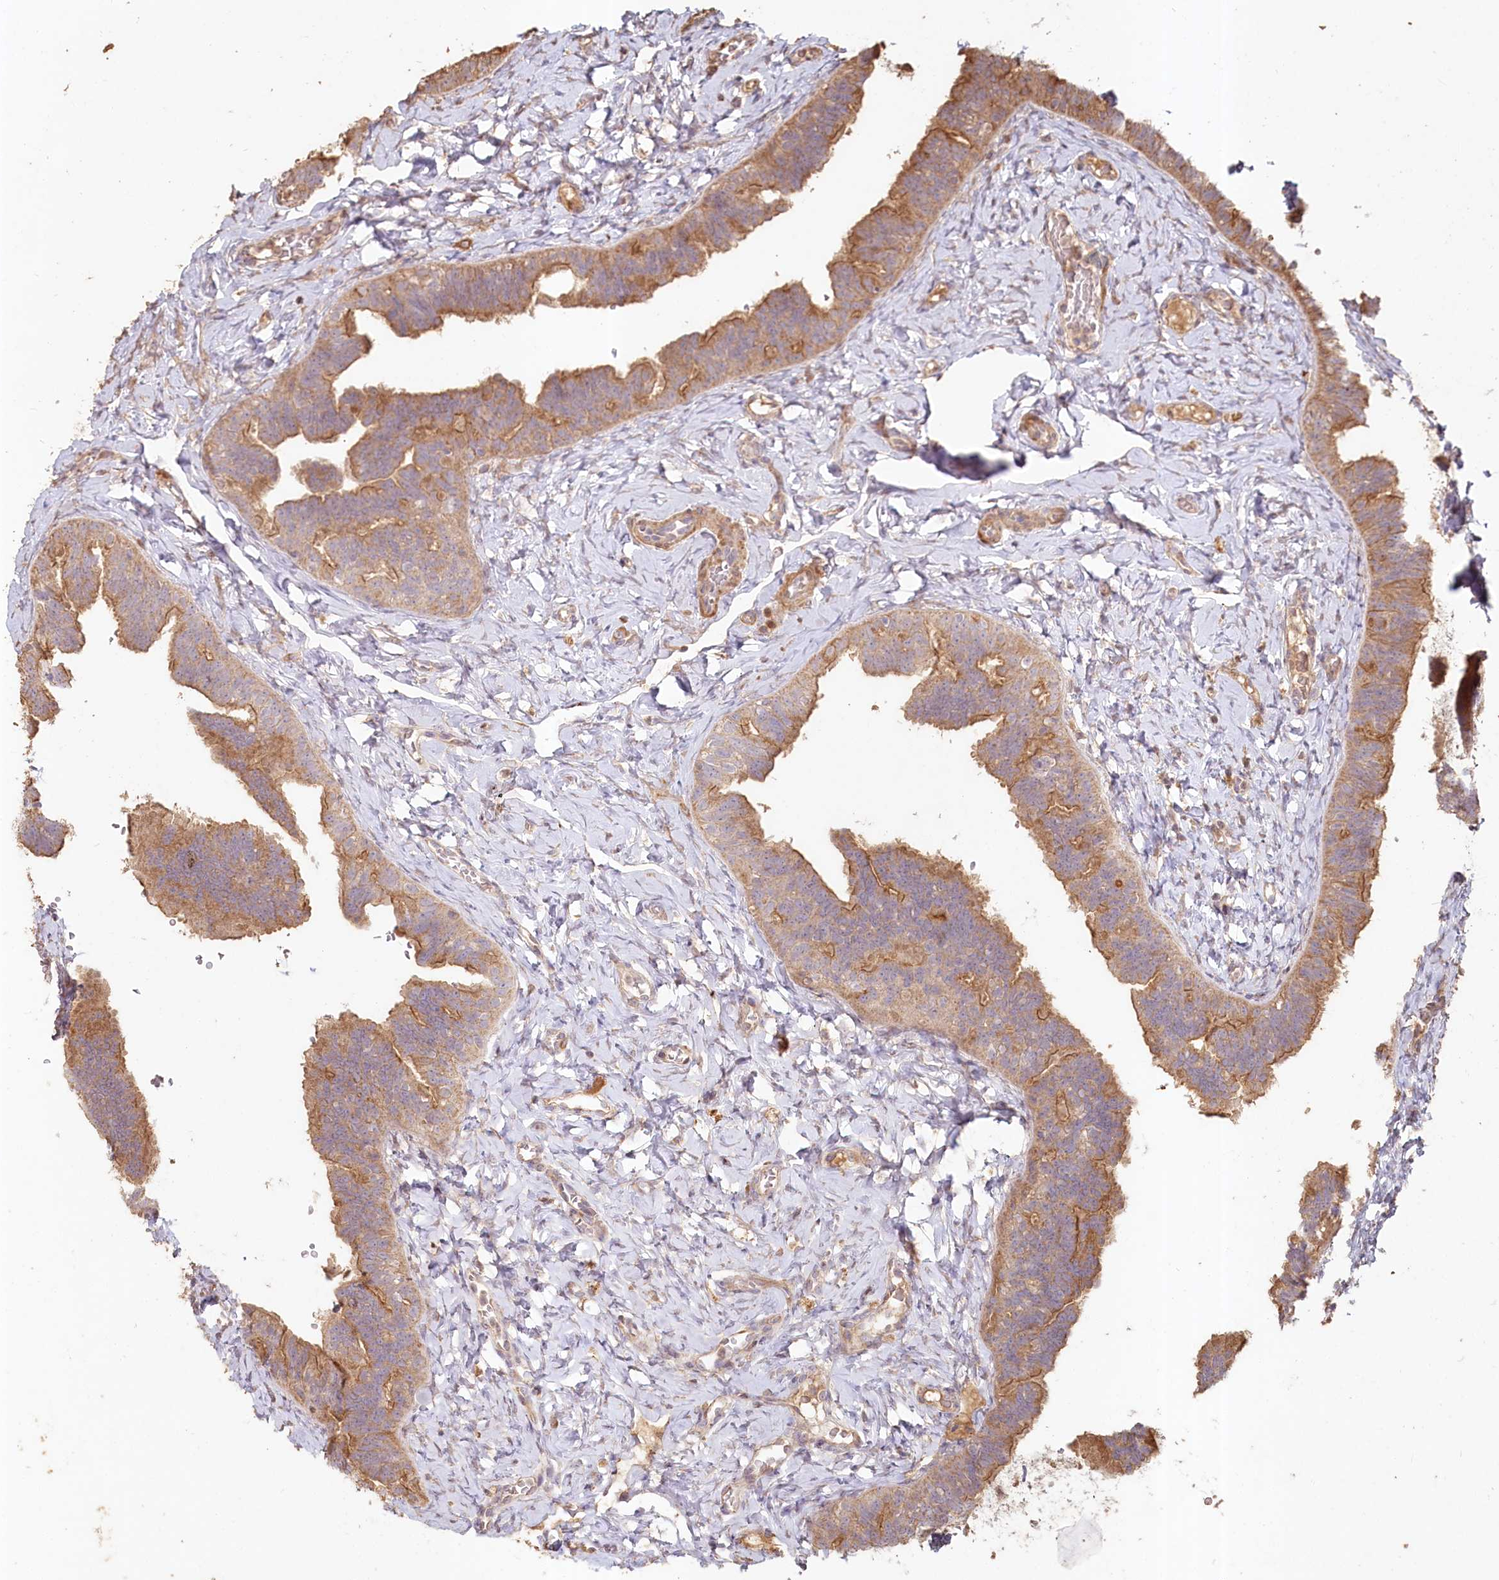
{"staining": {"intensity": "moderate", "quantity": ">75%", "location": "cytoplasmic/membranous"}, "tissue": "fallopian tube", "cell_type": "Glandular cells", "image_type": "normal", "snomed": [{"axis": "morphology", "description": "Normal tissue, NOS"}, {"axis": "topography", "description": "Fallopian tube"}], "caption": "Moderate cytoplasmic/membranous protein staining is identified in about >75% of glandular cells in fallopian tube. (DAB (3,3'-diaminobenzidine) IHC, brown staining for protein, blue staining for nuclei).", "gene": "HAL", "patient": {"sex": "female", "age": 65}}